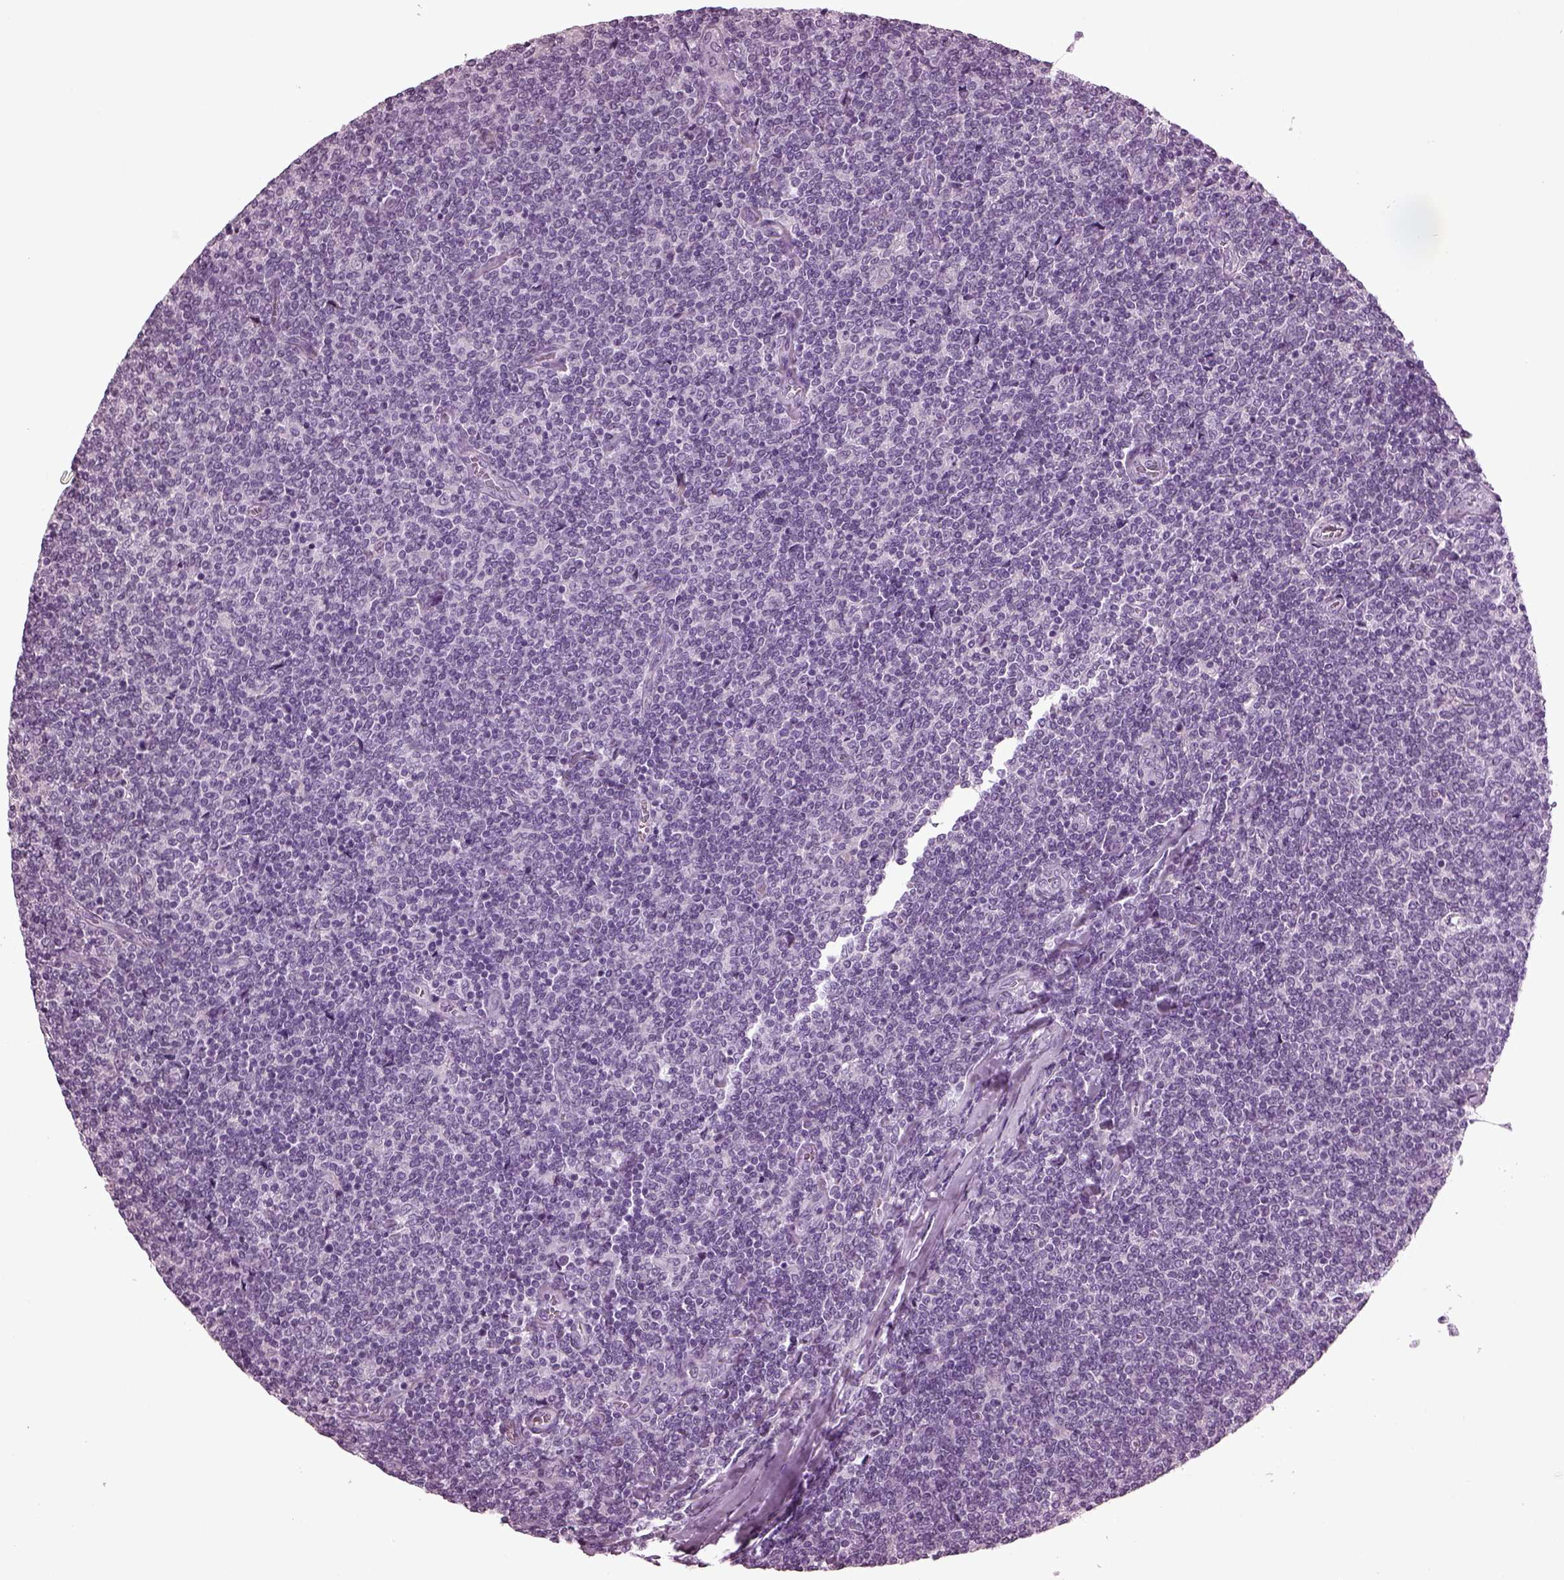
{"staining": {"intensity": "negative", "quantity": "none", "location": "none"}, "tissue": "lymphoma", "cell_type": "Tumor cells", "image_type": "cancer", "snomed": [{"axis": "morphology", "description": "Malignant lymphoma, non-Hodgkin's type, Low grade"}, {"axis": "topography", "description": "Lymph node"}], "caption": "This photomicrograph is of lymphoma stained with immunohistochemistry to label a protein in brown with the nuclei are counter-stained blue. There is no staining in tumor cells.", "gene": "SLC6A17", "patient": {"sex": "male", "age": 52}}